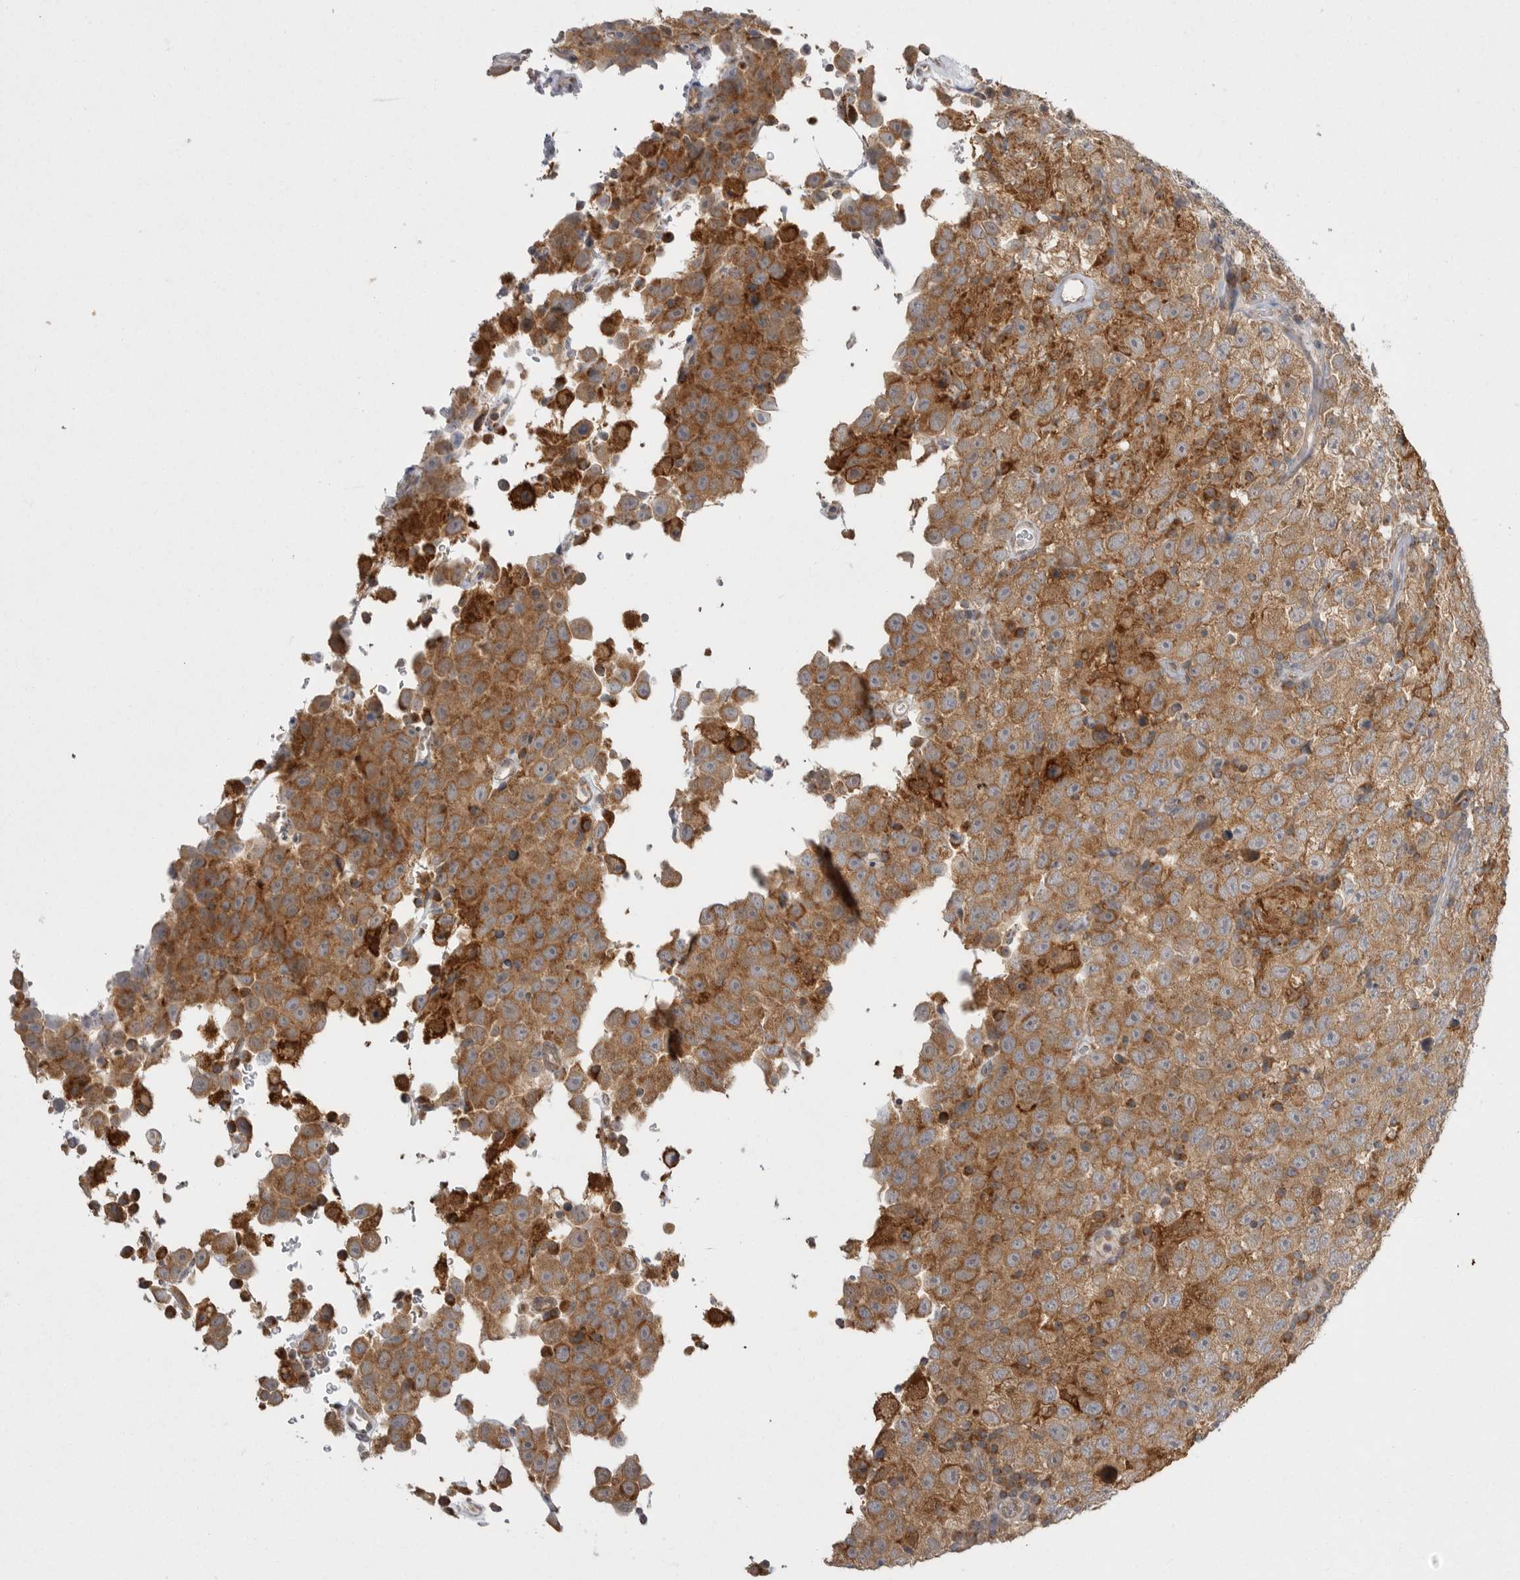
{"staining": {"intensity": "moderate", "quantity": ">75%", "location": "cytoplasmic/membranous"}, "tissue": "testis cancer", "cell_type": "Tumor cells", "image_type": "cancer", "snomed": [{"axis": "morphology", "description": "Seminoma, NOS"}, {"axis": "topography", "description": "Testis"}], "caption": "A photomicrograph showing moderate cytoplasmic/membranous expression in approximately >75% of tumor cells in seminoma (testis), as visualized by brown immunohistochemical staining.", "gene": "KYAT3", "patient": {"sex": "male", "age": 41}}